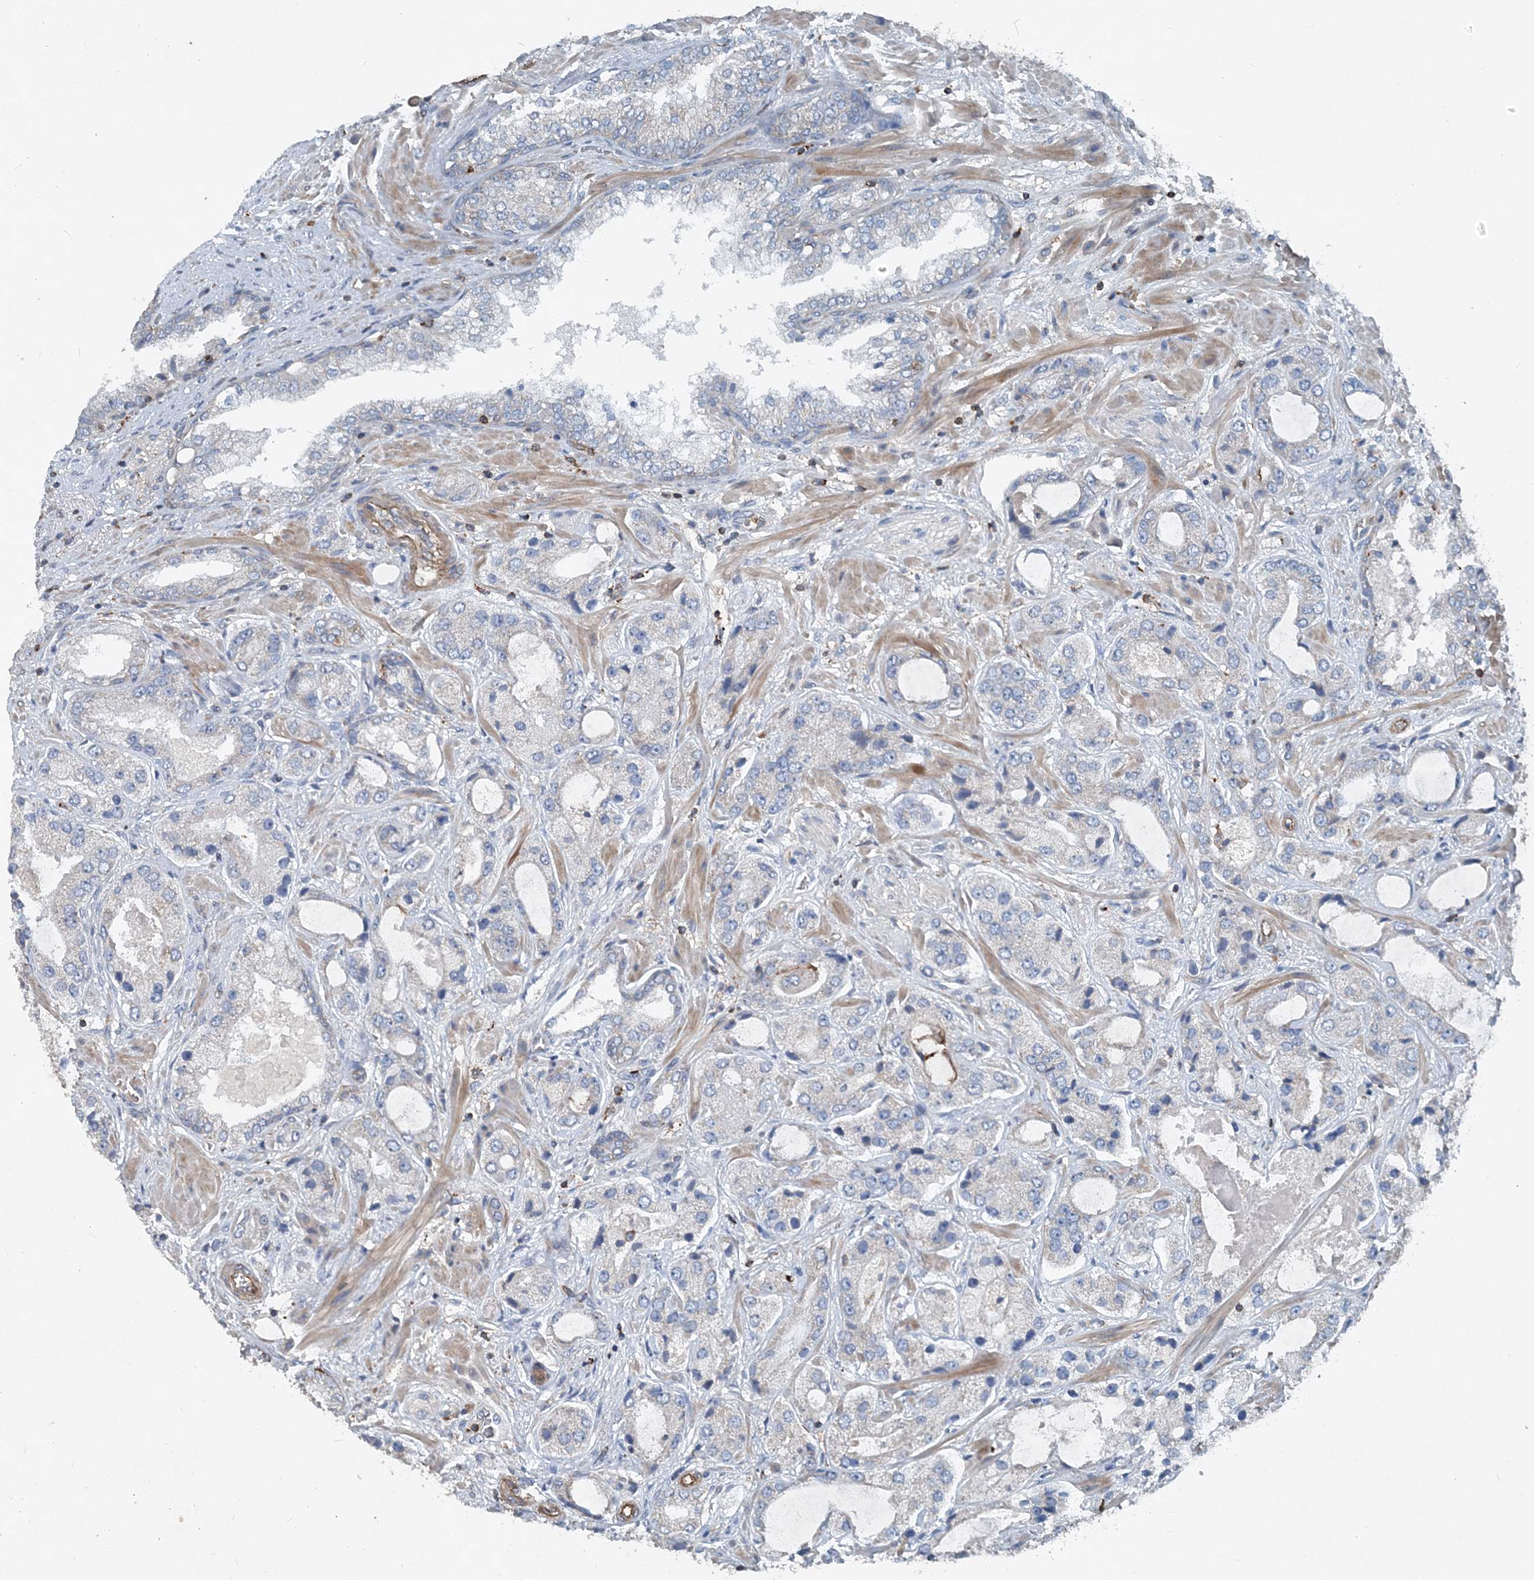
{"staining": {"intensity": "negative", "quantity": "none", "location": "none"}, "tissue": "prostate cancer", "cell_type": "Tumor cells", "image_type": "cancer", "snomed": [{"axis": "morphology", "description": "Normal tissue, NOS"}, {"axis": "morphology", "description": "Adenocarcinoma, High grade"}, {"axis": "topography", "description": "Prostate"}, {"axis": "topography", "description": "Peripheral nerve tissue"}], "caption": "Micrograph shows no protein positivity in tumor cells of high-grade adenocarcinoma (prostate) tissue.", "gene": "DGUOK", "patient": {"sex": "male", "age": 59}}